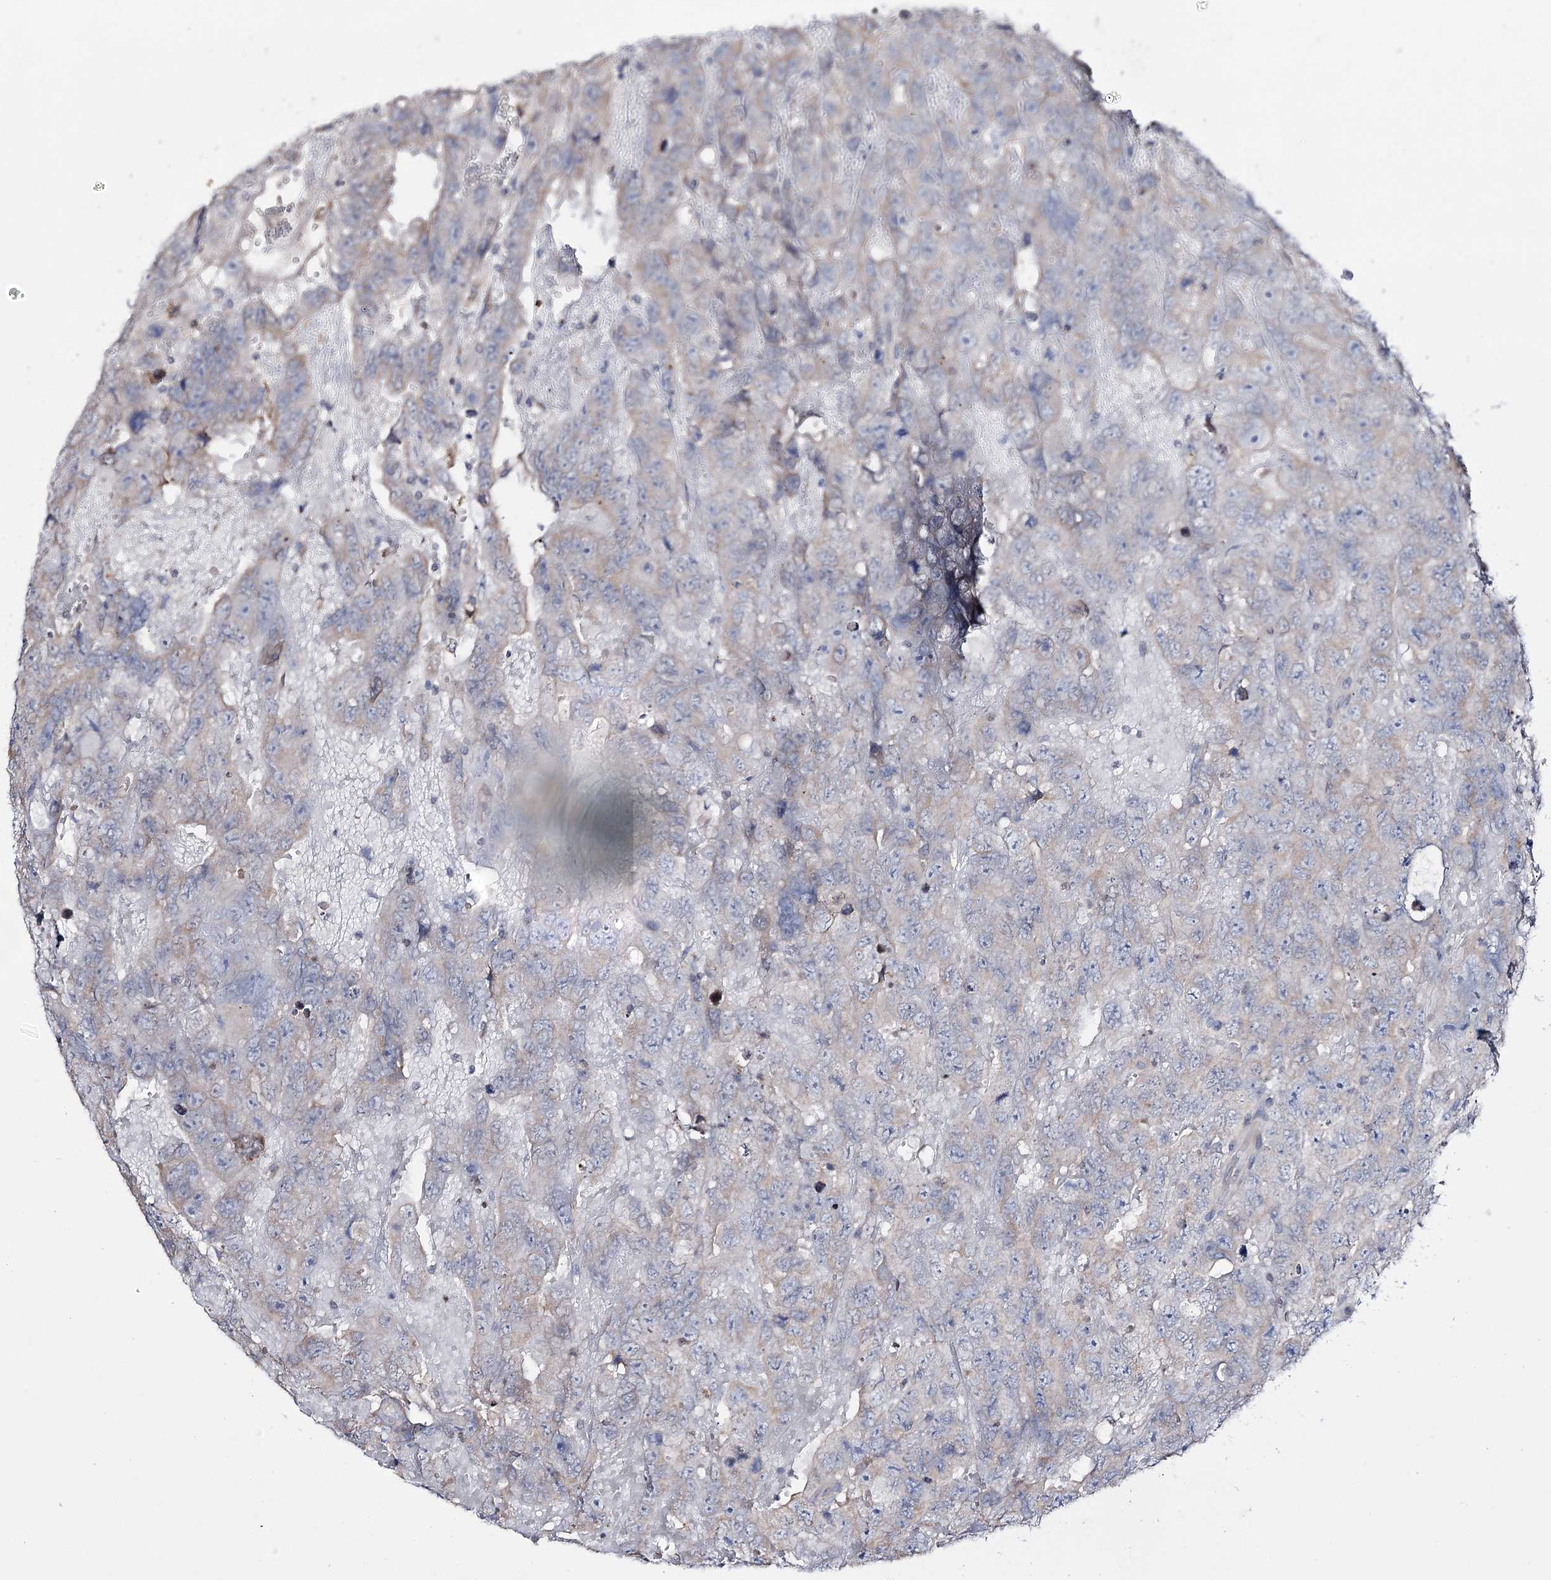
{"staining": {"intensity": "weak", "quantity": "<25%", "location": "cytoplasmic/membranous"}, "tissue": "testis cancer", "cell_type": "Tumor cells", "image_type": "cancer", "snomed": [{"axis": "morphology", "description": "Carcinoma, Embryonal, NOS"}, {"axis": "topography", "description": "Testis"}], "caption": "The photomicrograph reveals no staining of tumor cells in testis embryonal carcinoma. (Brightfield microscopy of DAB (3,3'-diaminobenzidine) IHC at high magnification).", "gene": "PTER", "patient": {"sex": "male", "age": 45}}